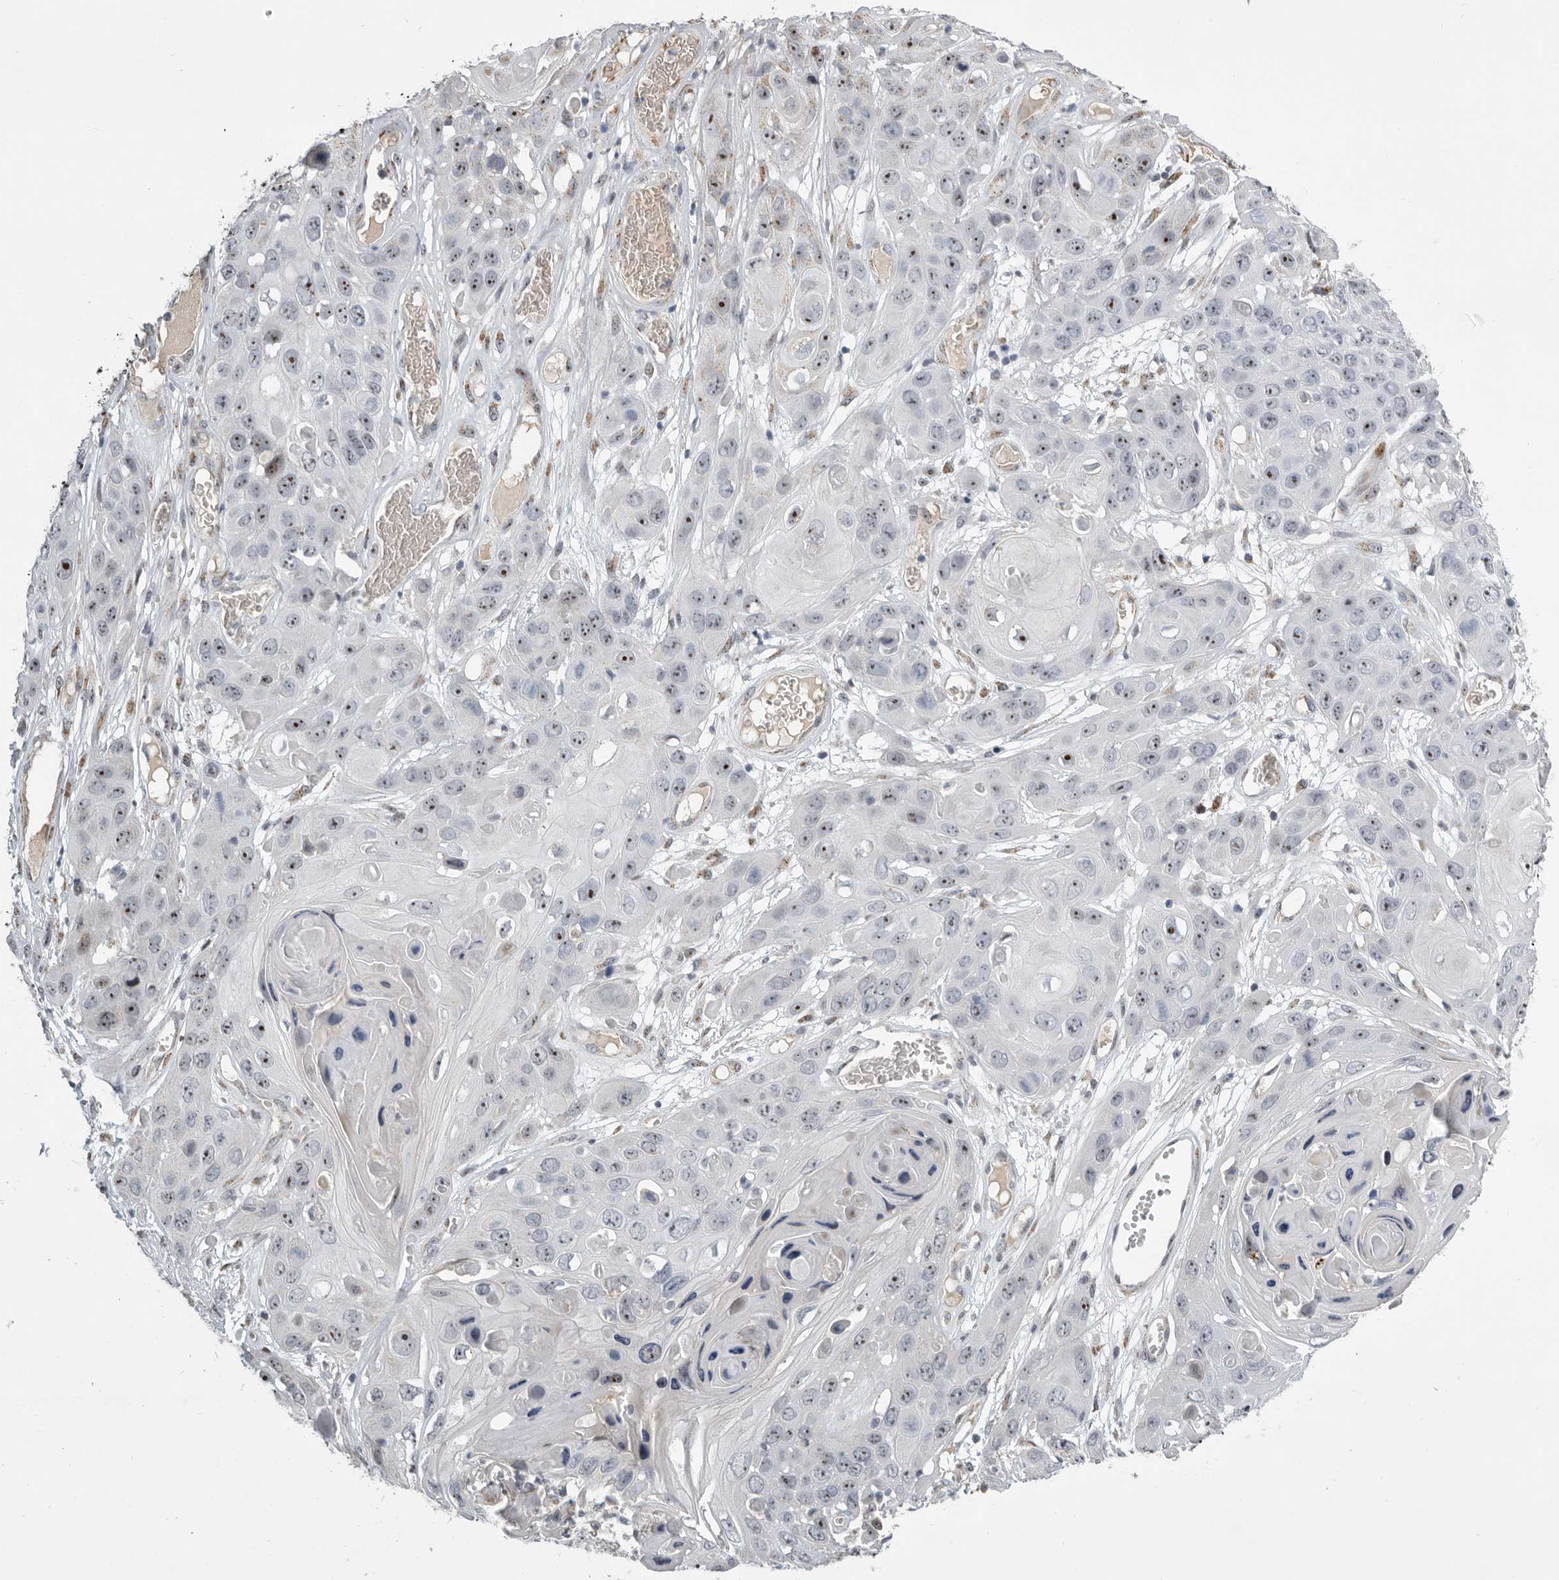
{"staining": {"intensity": "moderate", "quantity": "25%-75%", "location": "nuclear"}, "tissue": "skin cancer", "cell_type": "Tumor cells", "image_type": "cancer", "snomed": [{"axis": "morphology", "description": "Squamous cell carcinoma, NOS"}, {"axis": "topography", "description": "Skin"}], "caption": "This photomicrograph exhibits immunohistochemistry (IHC) staining of skin cancer (squamous cell carcinoma), with medium moderate nuclear positivity in about 25%-75% of tumor cells.", "gene": "PCMTD1", "patient": {"sex": "male", "age": 55}}